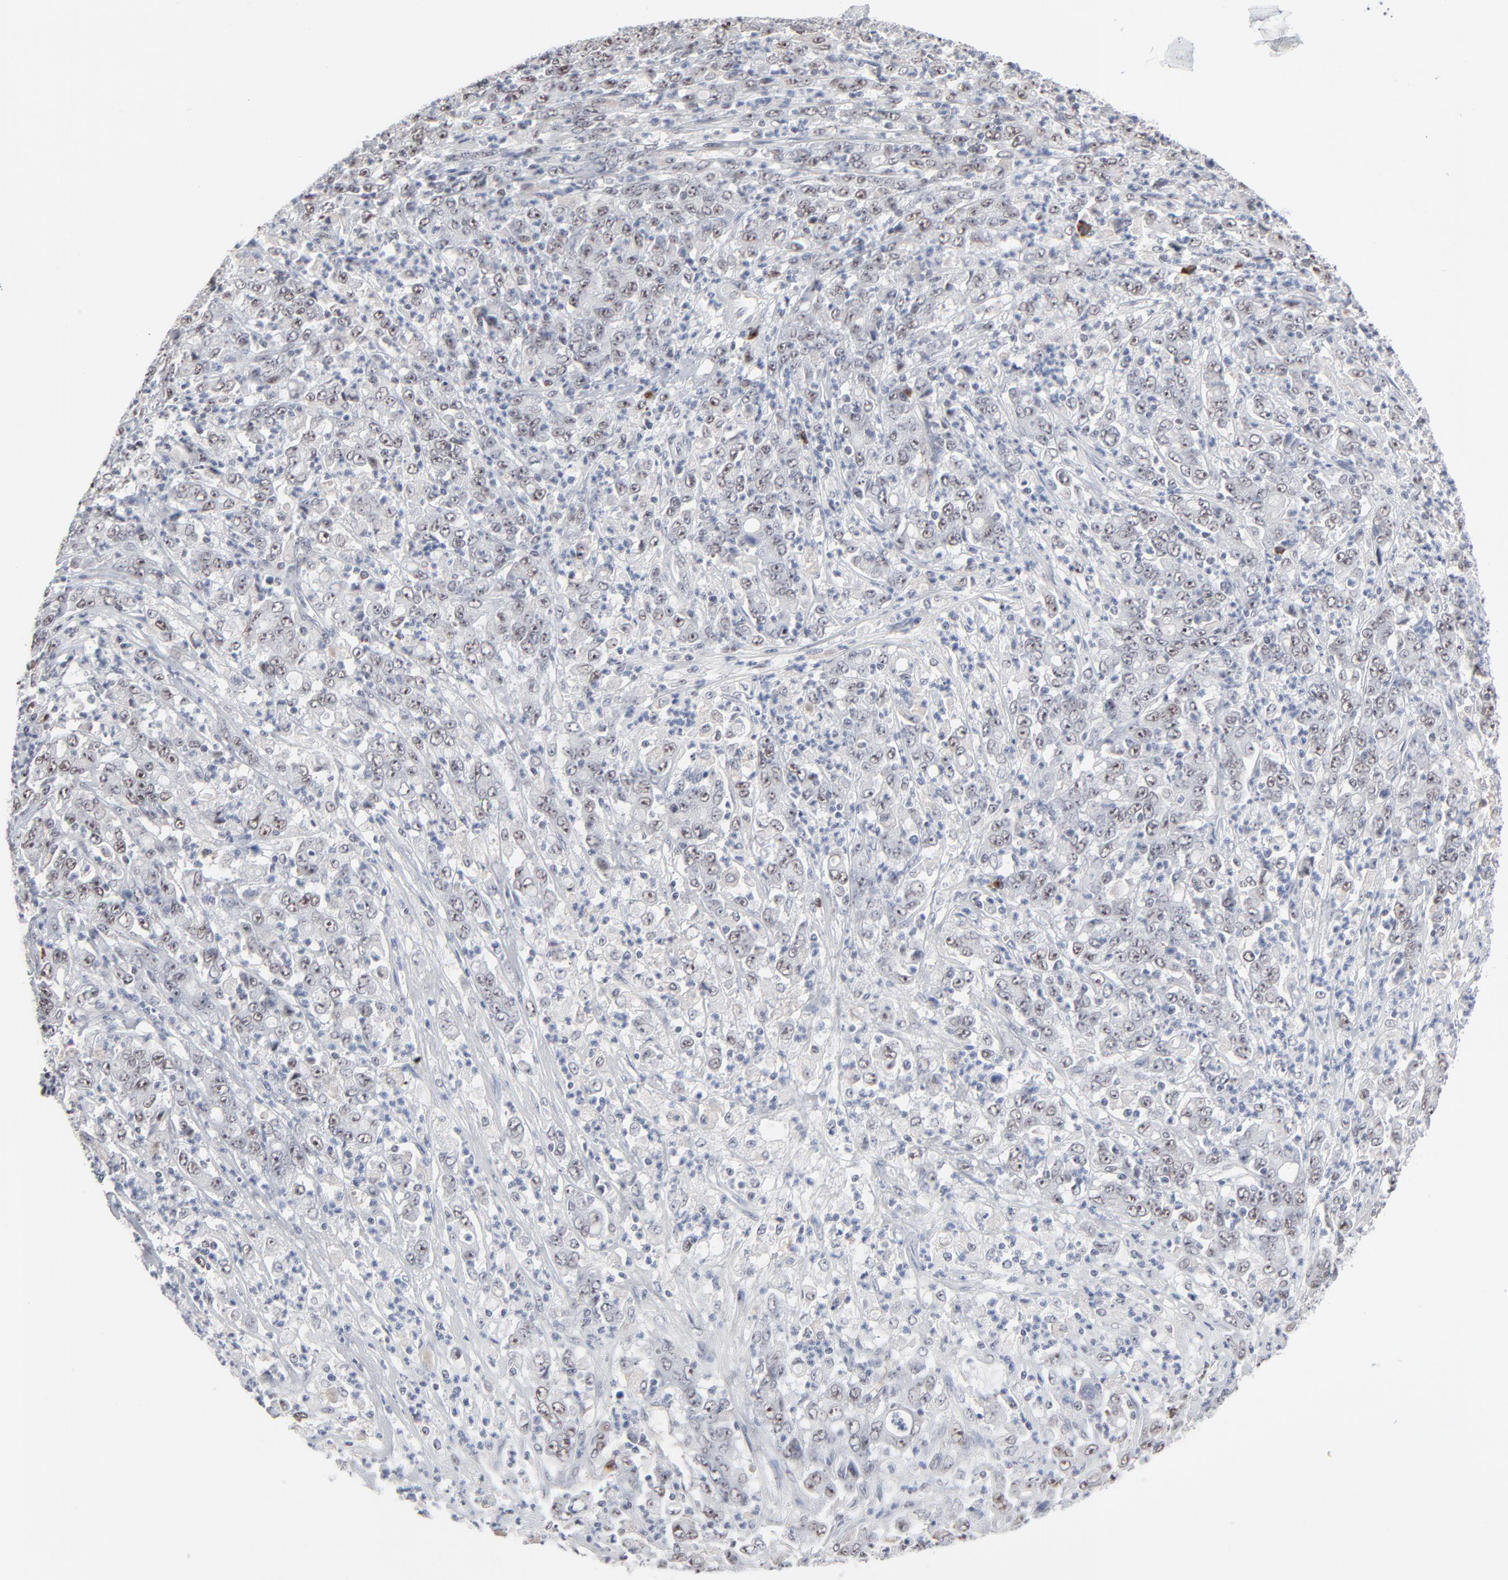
{"staining": {"intensity": "moderate", "quantity": ">75%", "location": "nuclear"}, "tissue": "stomach cancer", "cell_type": "Tumor cells", "image_type": "cancer", "snomed": [{"axis": "morphology", "description": "Adenocarcinoma, NOS"}, {"axis": "topography", "description": "Stomach, lower"}], "caption": "DAB immunohistochemical staining of stomach cancer (adenocarcinoma) displays moderate nuclear protein staining in approximately >75% of tumor cells. (brown staining indicates protein expression, while blue staining denotes nuclei).", "gene": "MPHOSPH6", "patient": {"sex": "female", "age": 71}}